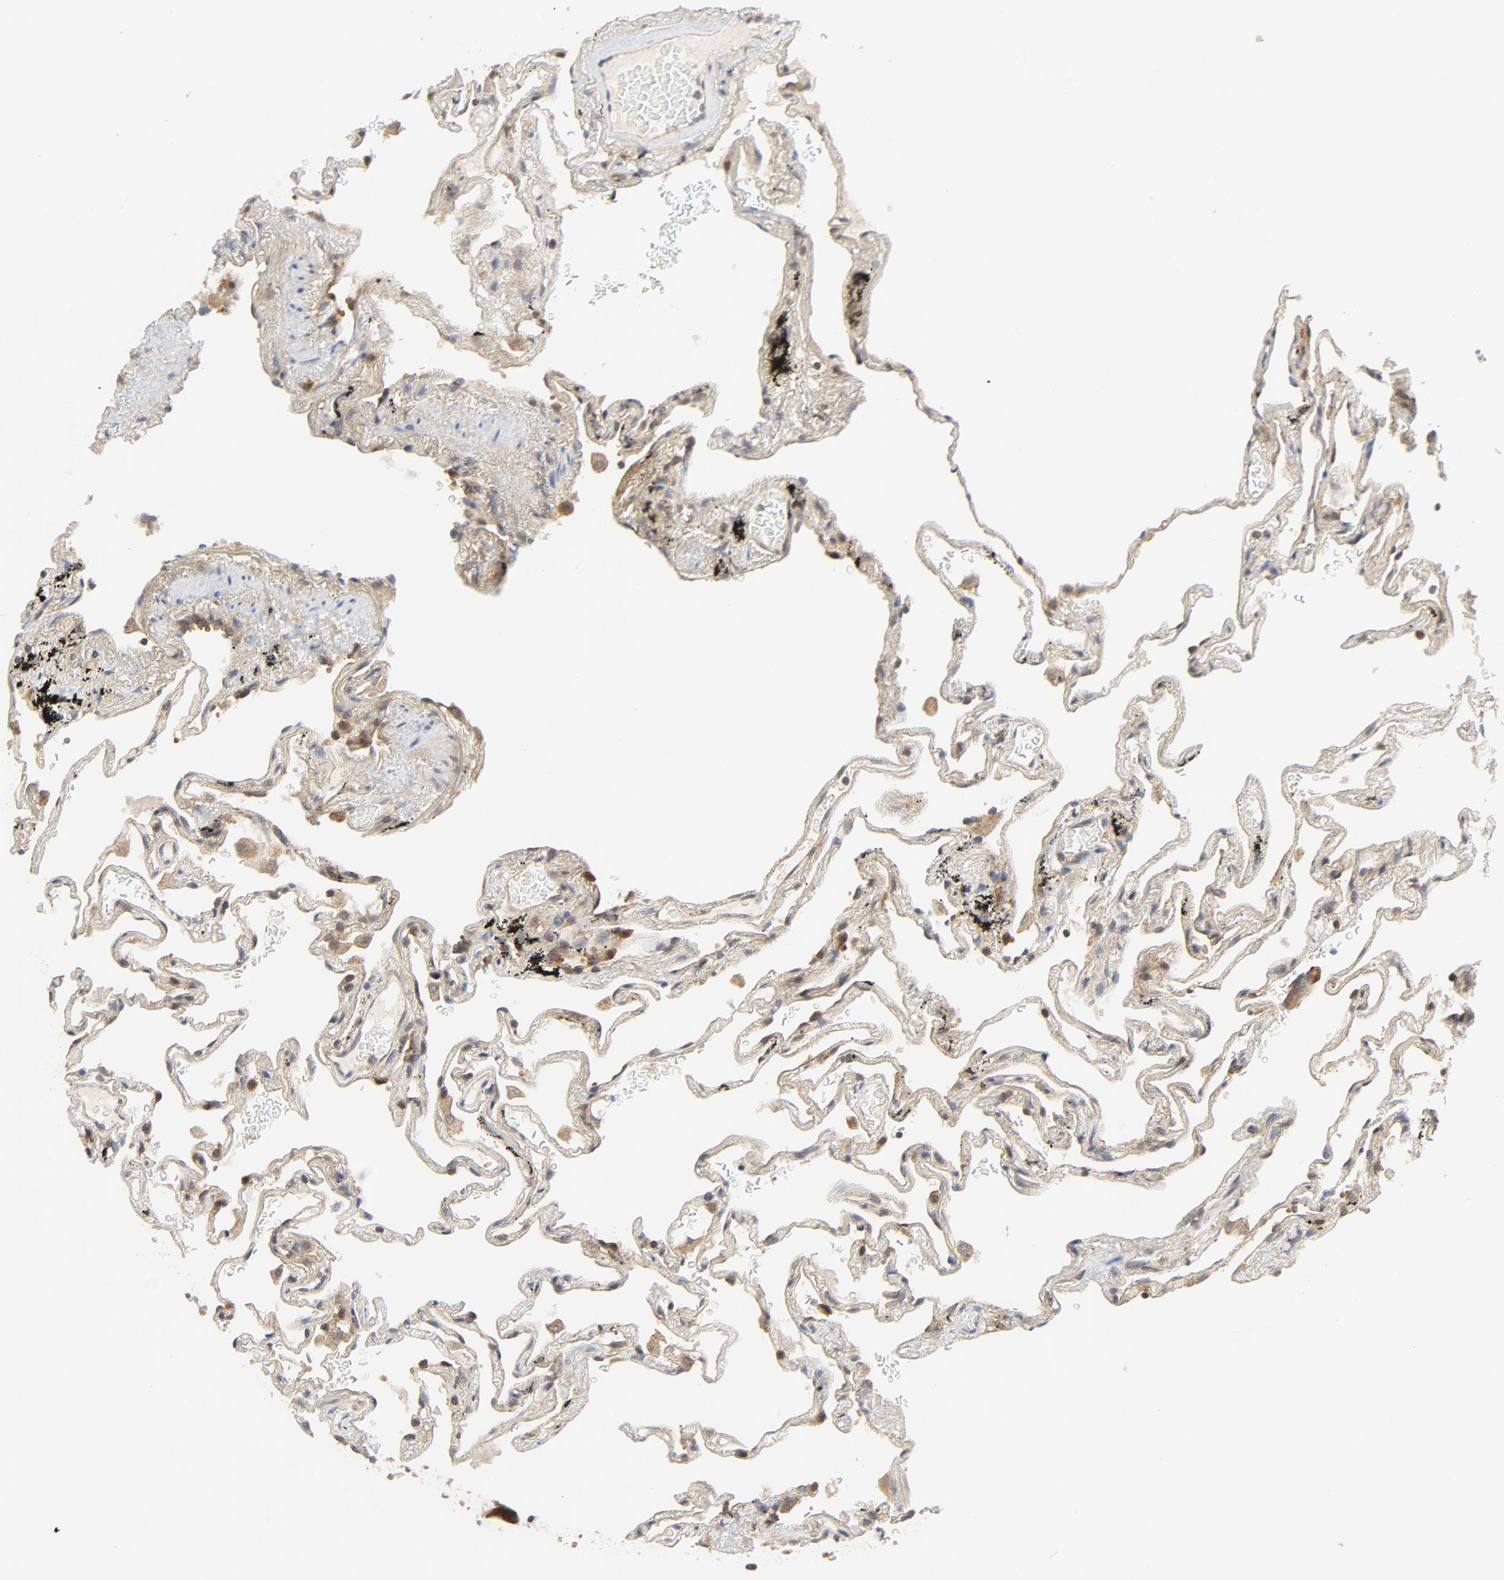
{"staining": {"intensity": "weak", "quantity": "<25%", "location": "cytoplasmic/membranous"}, "tissue": "lung", "cell_type": "Alveolar cells", "image_type": "normal", "snomed": [{"axis": "morphology", "description": "Normal tissue, NOS"}, {"axis": "morphology", "description": "Inflammation, NOS"}, {"axis": "topography", "description": "Lung"}], "caption": "Immunohistochemistry image of benign lung stained for a protein (brown), which shows no staining in alveolar cells.", "gene": "MAP2K7", "patient": {"sex": "male", "age": 69}}